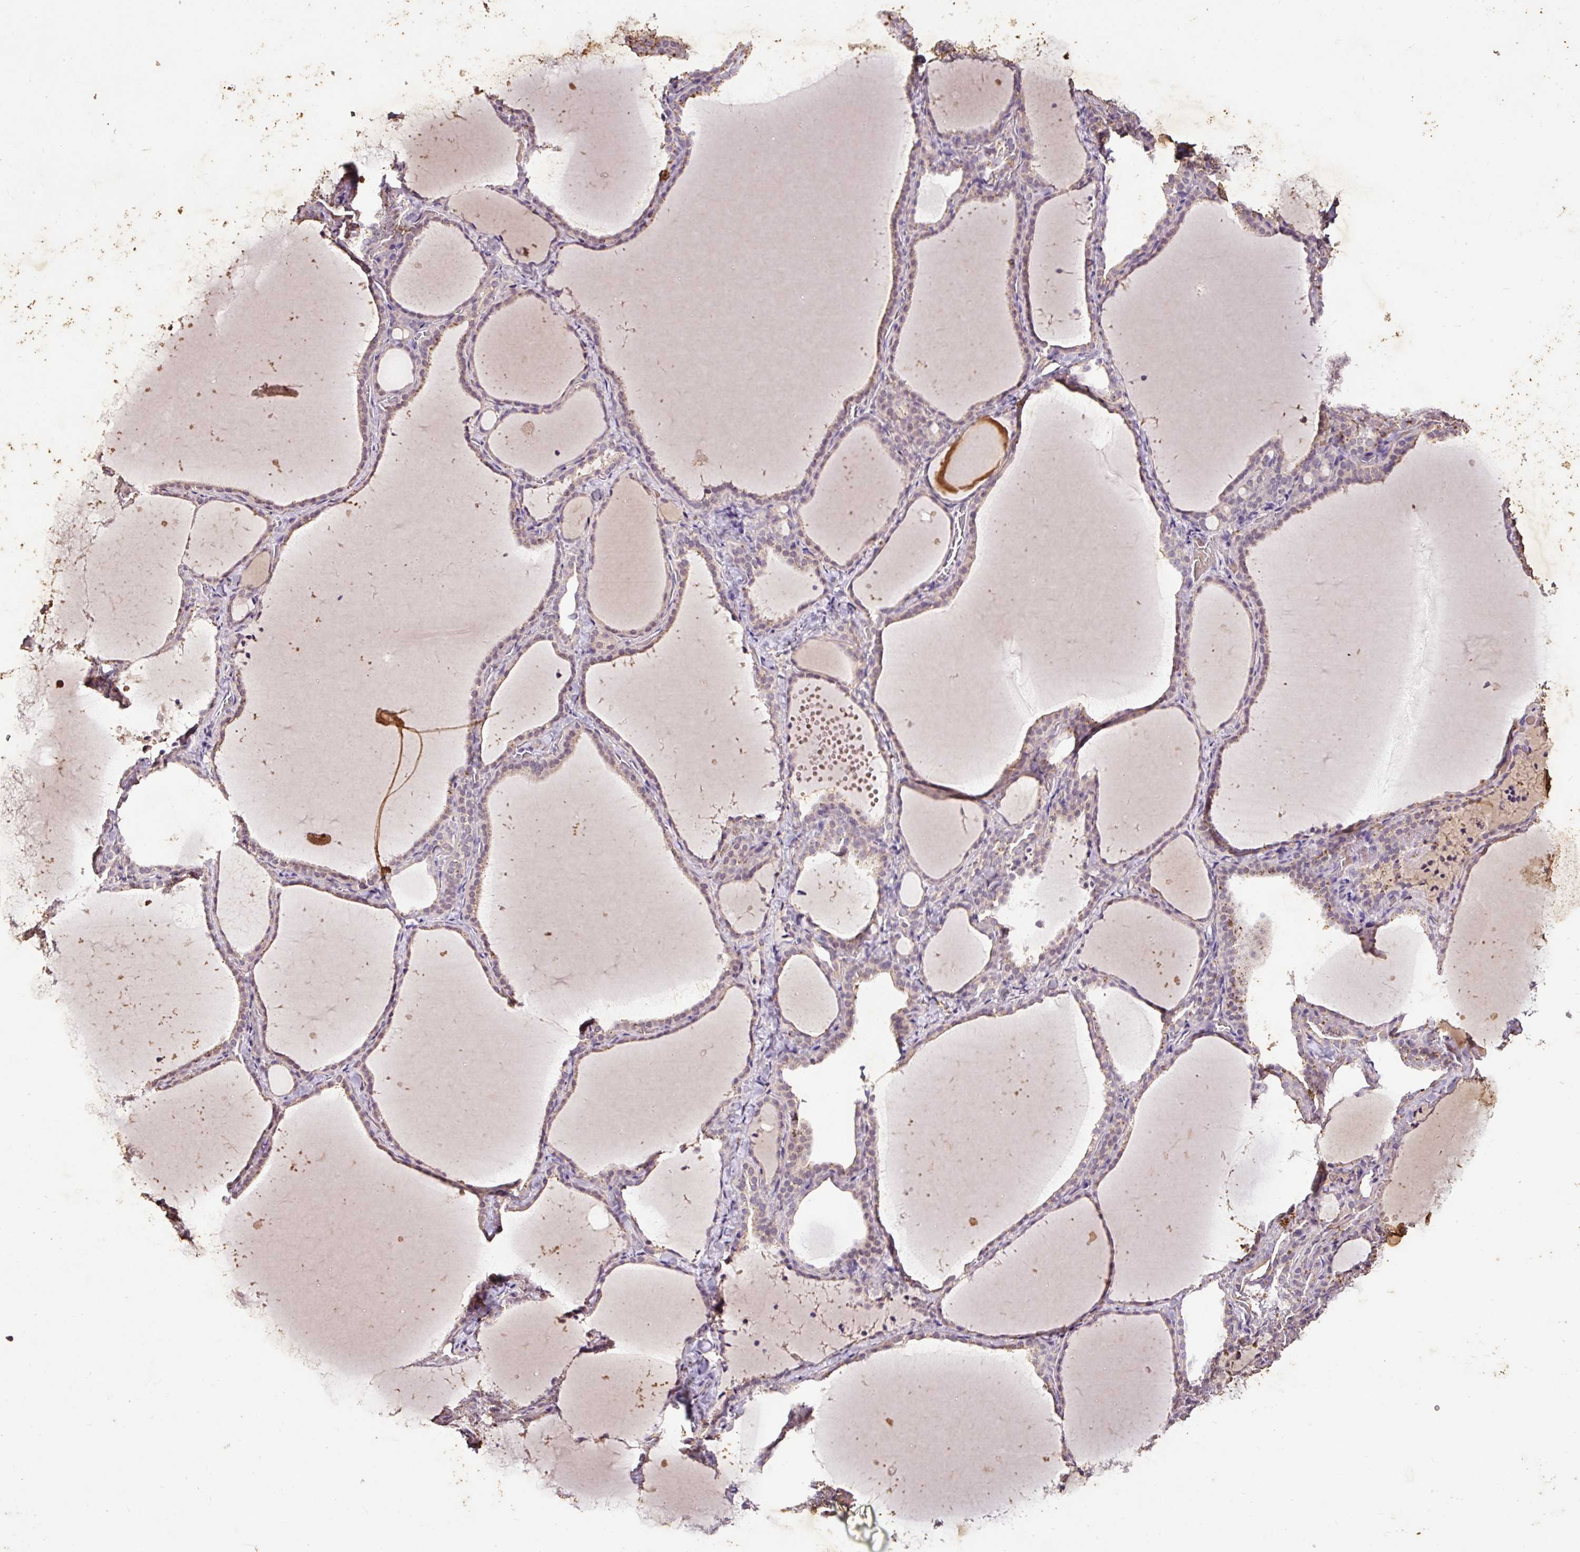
{"staining": {"intensity": "weak", "quantity": ">75%", "location": "cytoplasmic/membranous"}, "tissue": "thyroid gland", "cell_type": "Glandular cells", "image_type": "normal", "snomed": [{"axis": "morphology", "description": "Normal tissue, NOS"}, {"axis": "topography", "description": "Thyroid gland"}], "caption": "The histopathology image reveals staining of benign thyroid gland, revealing weak cytoplasmic/membranous protein expression (brown color) within glandular cells.", "gene": "LRTM2", "patient": {"sex": "female", "age": 22}}